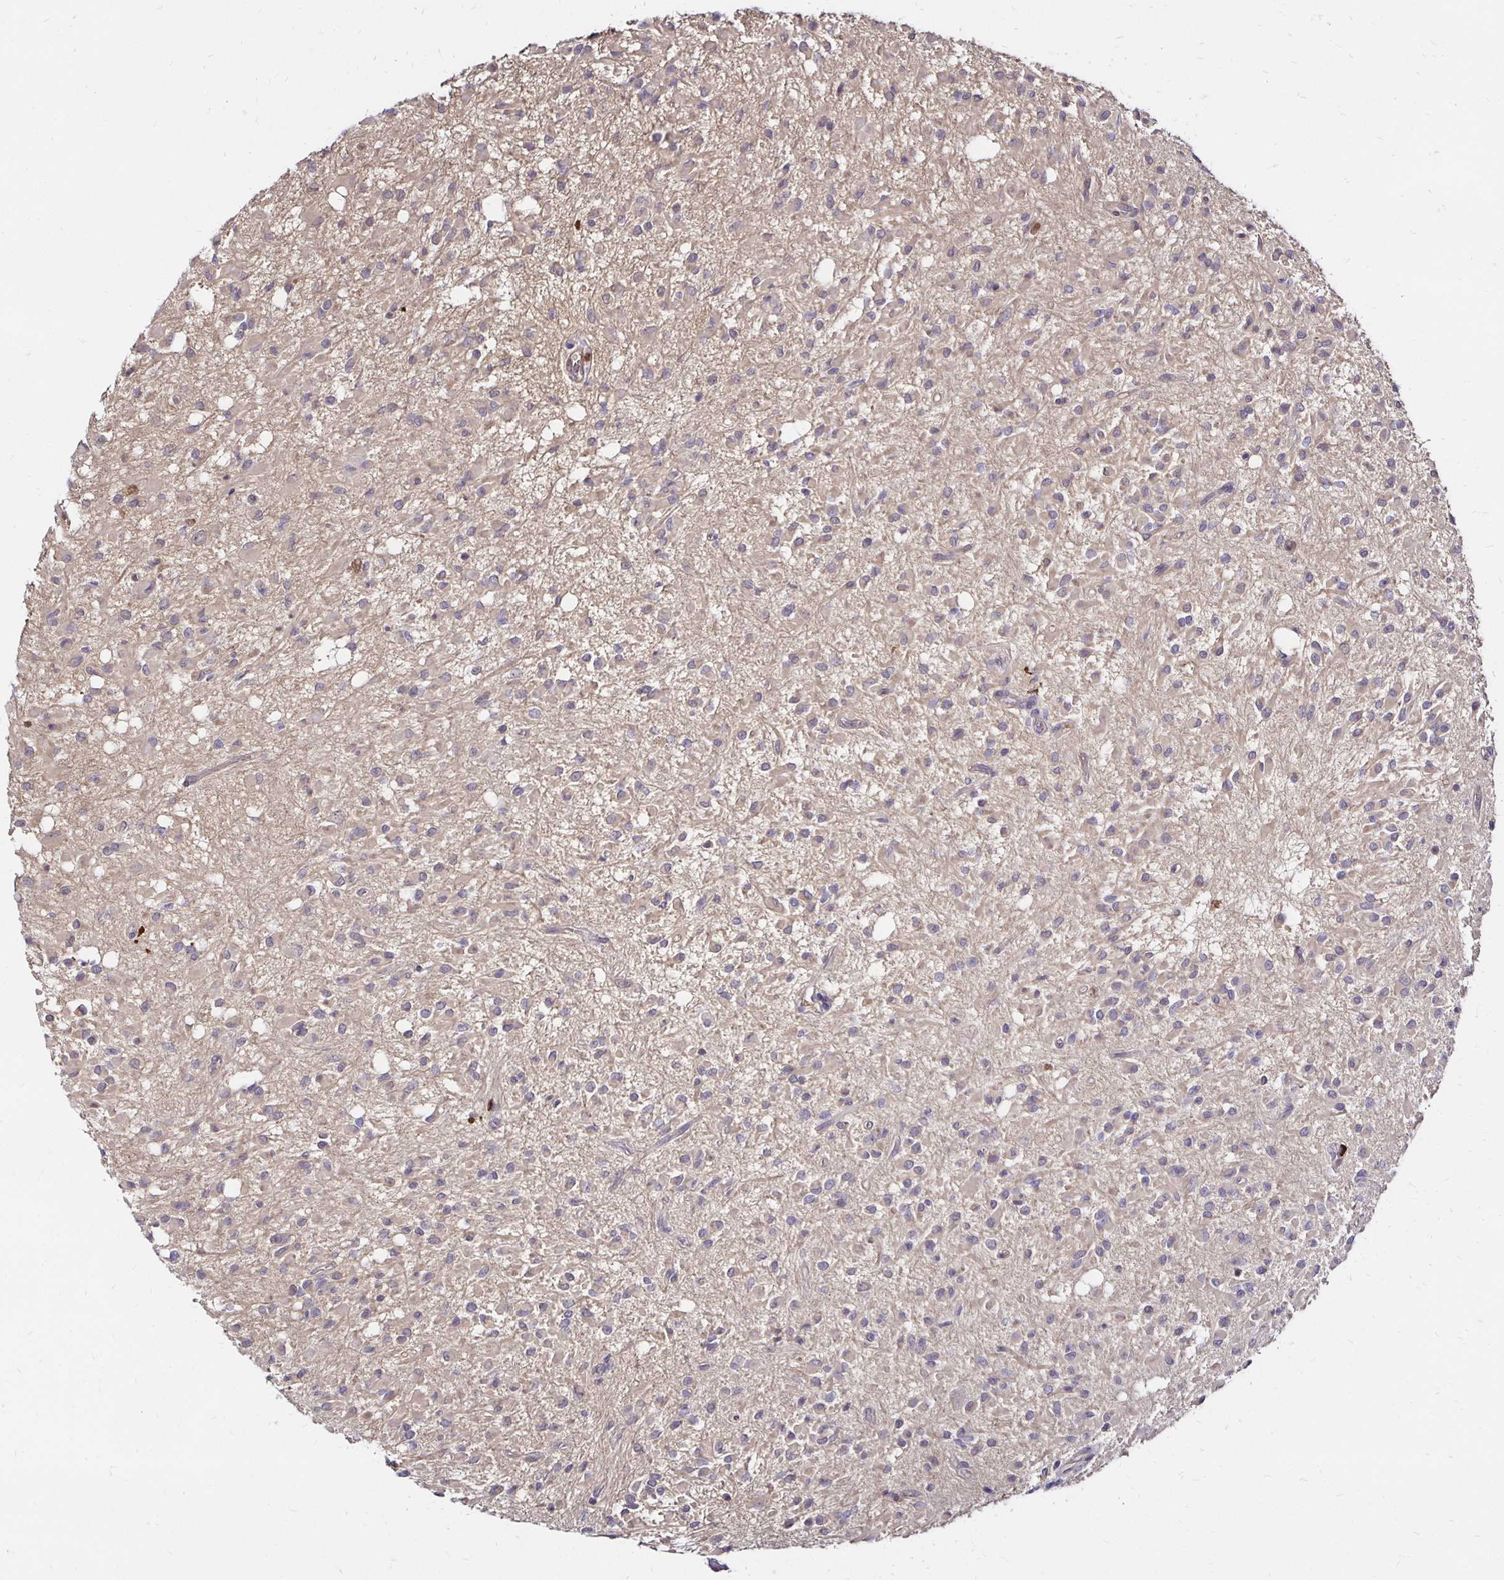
{"staining": {"intensity": "negative", "quantity": "none", "location": "none"}, "tissue": "glioma", "cell_type": "Tumor cells", "image_type": "cancer", "snomed": [{"axis": "morphology", "description": "Glioma, malignant, Low grade"}, {"axis": "topography", "description": "Brain"}], "caption": "The image reveals no significant positivity in tumor cells of malignant glioma (low-grade).", "gene": "TXN", "patient": {"sex": "female", "age": 33}}